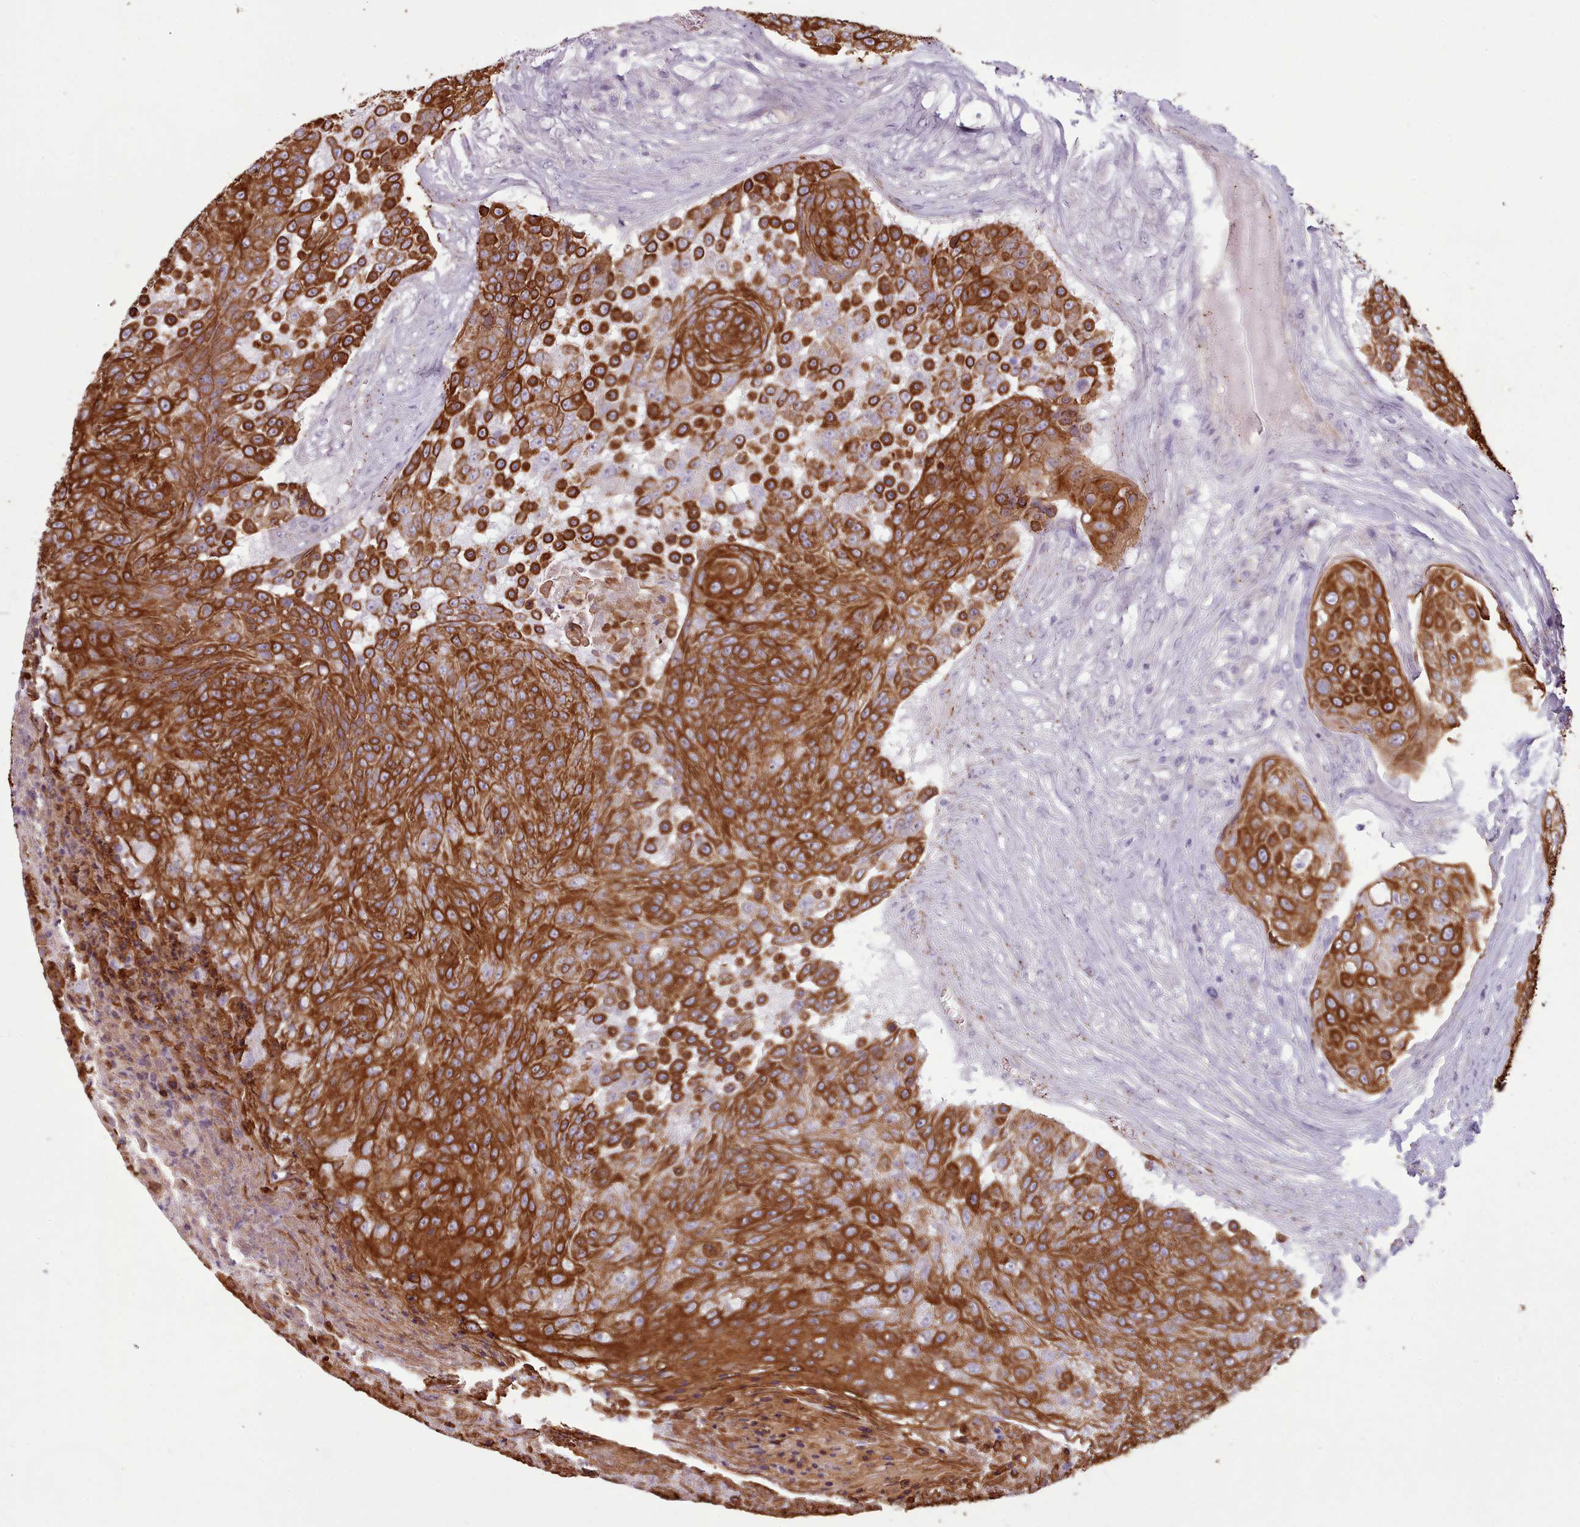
{"staining": {"intensity": "strong", "quantity": ">75%", "location": "cytoplasmic/membranous"}, "tissue": "urothelial cancer", "cell_type": "Tumor cells", "image_type": "cancer", "snomed": [{"axis": "morphology", "description": "Urothelial carcinoma, High grade"}, {"axis": "topography", "description": "Urinary bladder"}], "caption": "A photomicrograph showing strong cytoplasmic/membranous positivity in about >75% of tumor cells in urothelial cancer, as visualized by brown immunohistochemical staining.", "gene": "PLD4", "patient": {"sex": "female", "age": 63}}